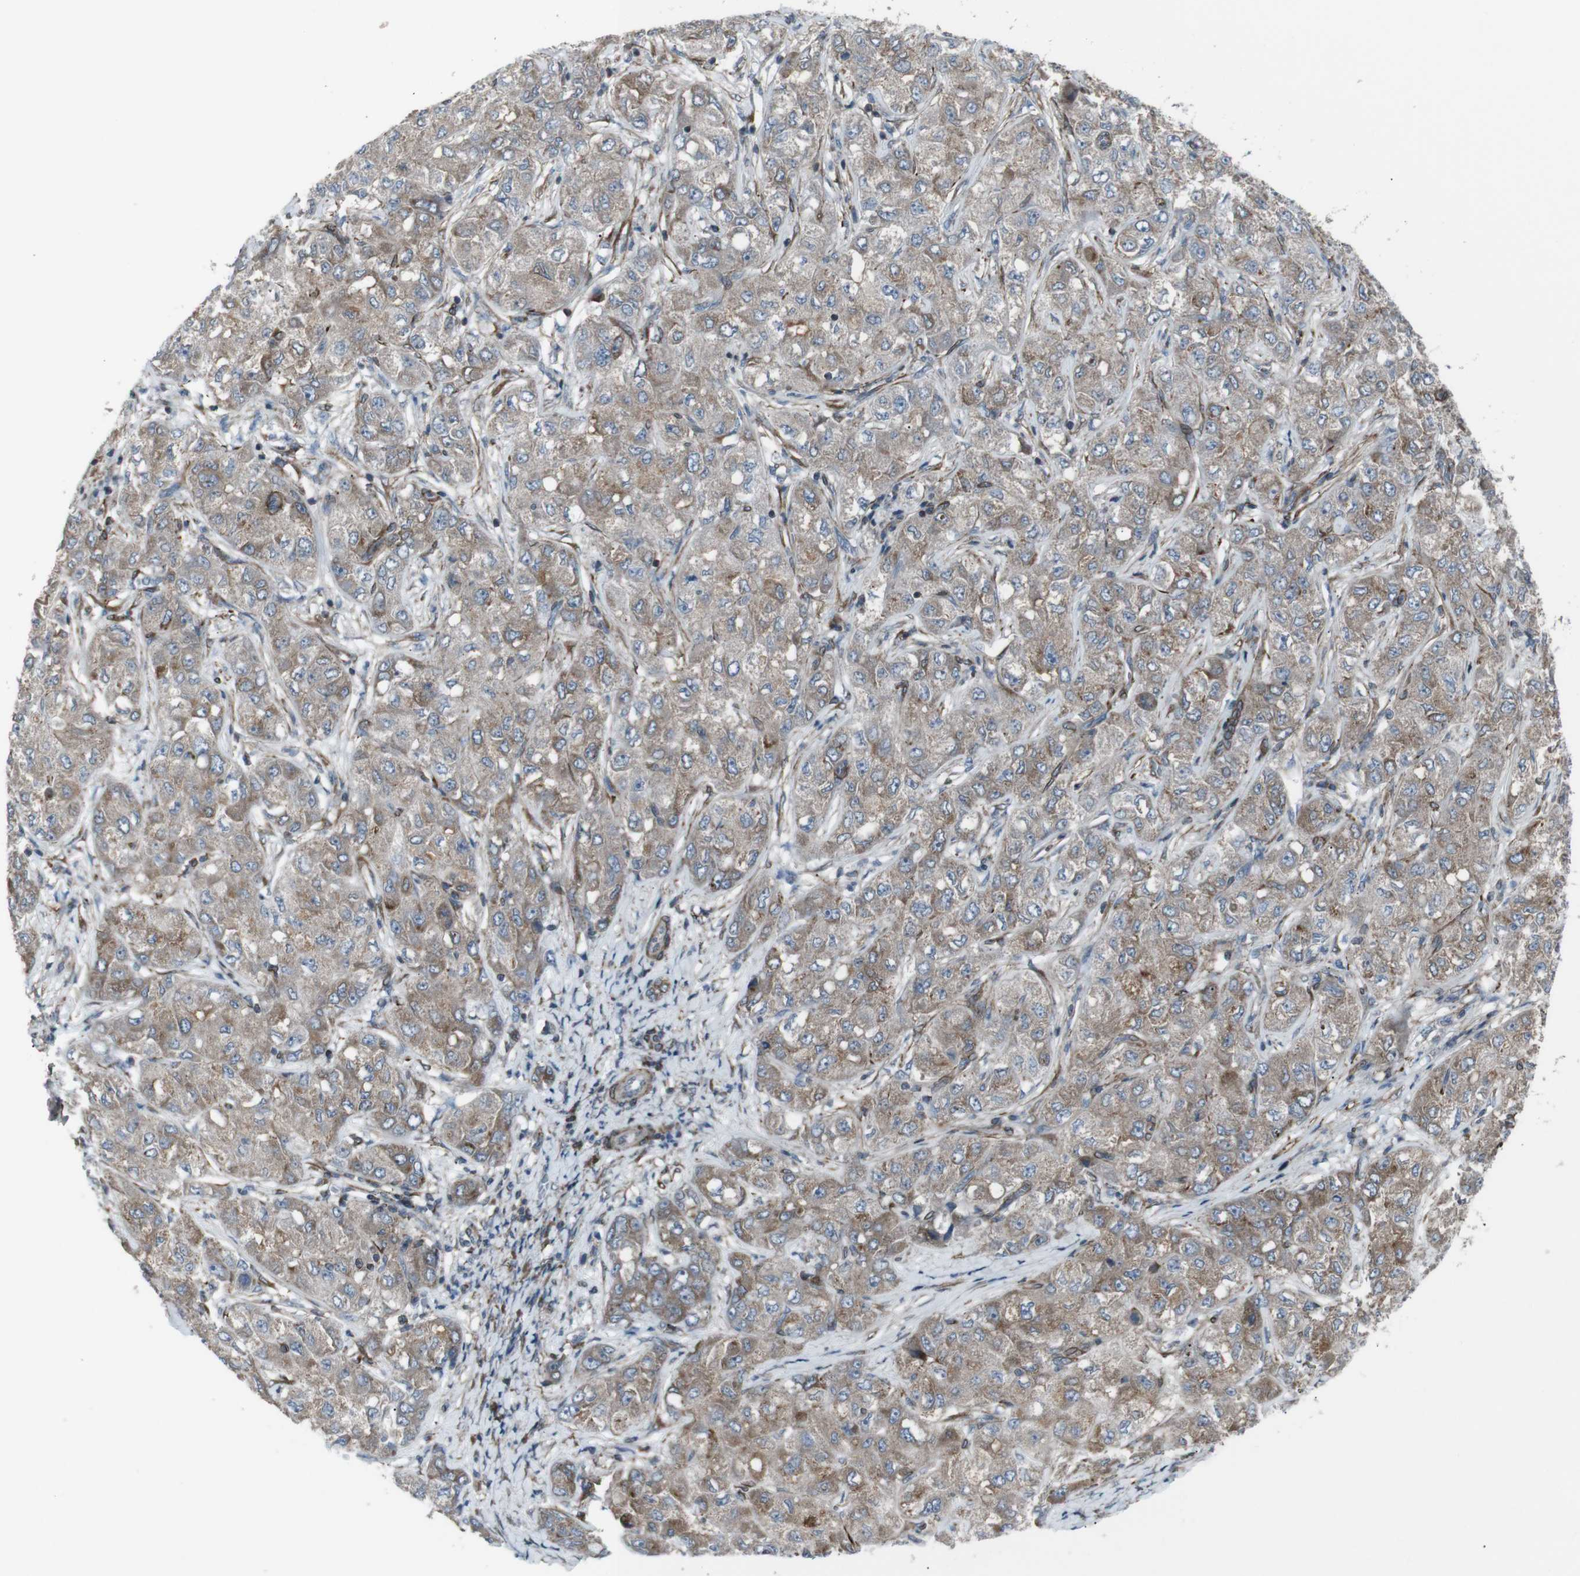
{"staining": {"intensity": "moderate", "quantity": ">75%", "location": "cytoplasmic/membranous"}, "tissue": "liver cancer", "cell_type": "Tumor cells", "image_type": "cancer", "snomed": [{"axis": "morphology", "description": "Carcinoma, Hepatocellular, NOS"}, {"axis": "topography", "description": "Liver"}], "caption": "Immunohistochemical staining of human liver cancer (hepatocellular carcinoma) demonstrates medium levels of moderate cytoplasmic/membranous protein expression in approximately >75% of tumor cells.", "gene": "LNPK", "patient": {"sex": "male", "age": 80}}